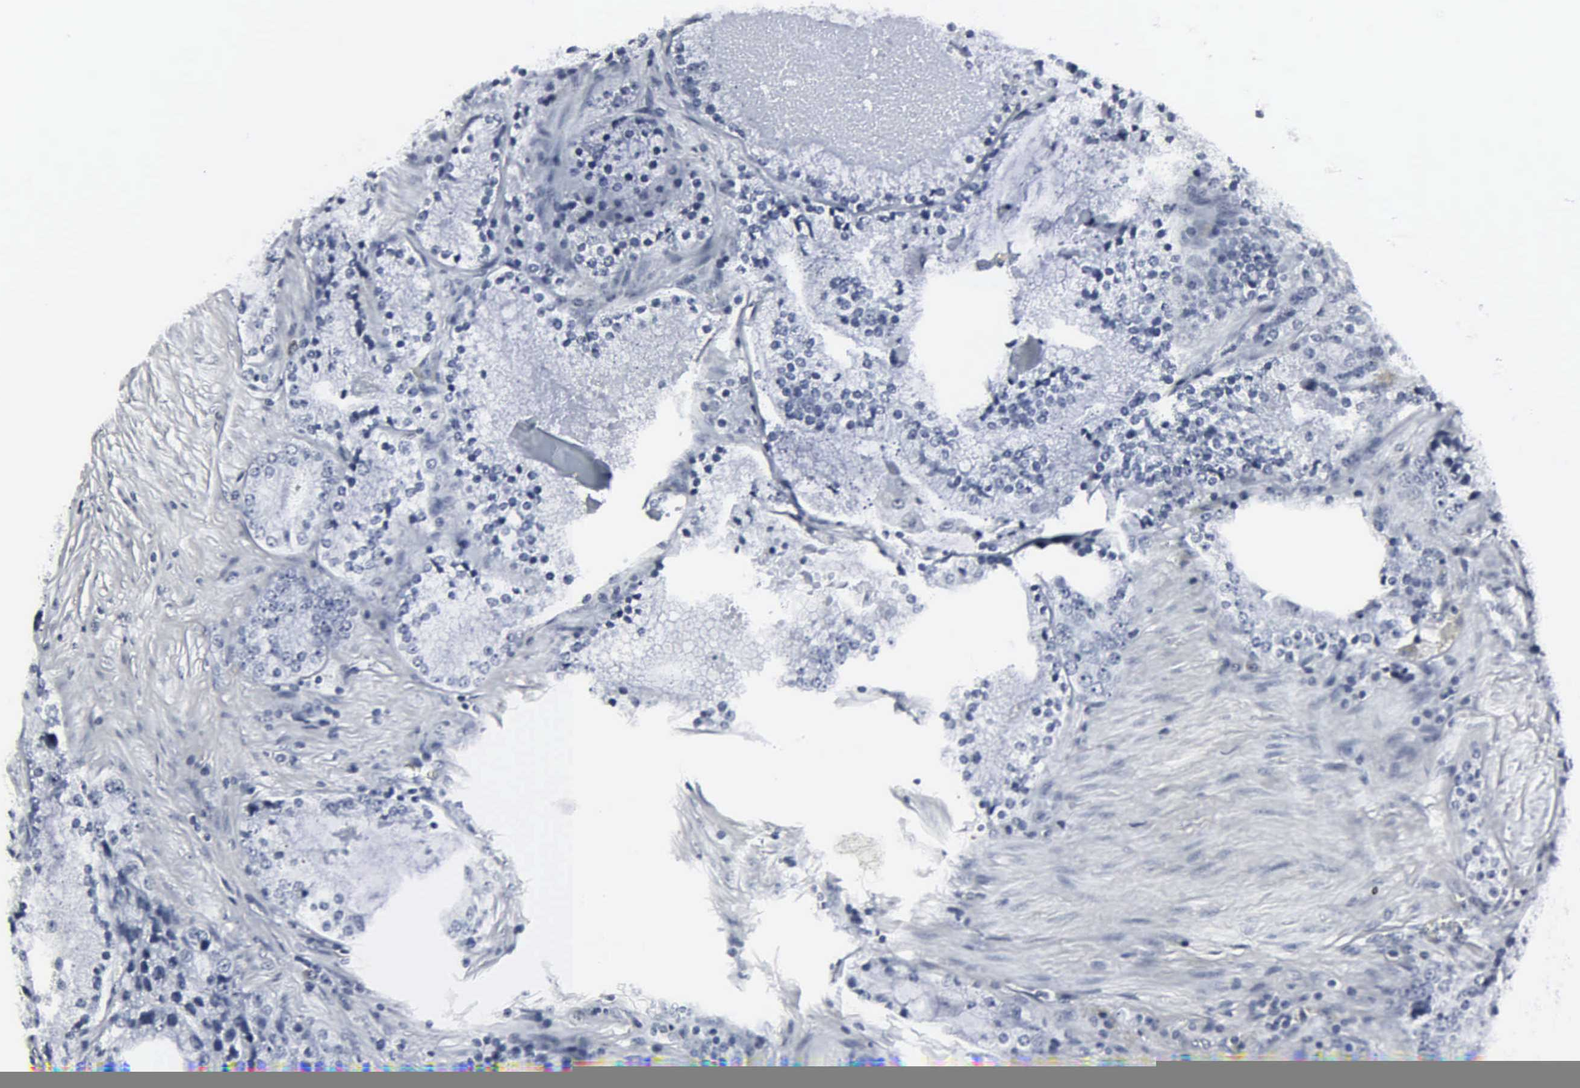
{"staining": {"intensity": "negative", "quantity": "none", "location": "none"}, "tissue": "prostate cancer", "cell_type": "Tumor cells", "image_type": "cancer", "snomed": [{"axis": "morphology", "description": "Adenocarcinoma, High grade"}, {"axis": "topography", "description": "Prostate"}], "caption": "Immunohistochemistry photomicrograph of neoplastic tissue: prostate adenocarcinoma (high-grade) stained with DAB displays no significant protein positivity in tumor cells.", "gene": "DGCR2", "patient": {"sex": "male", "age": 63}}